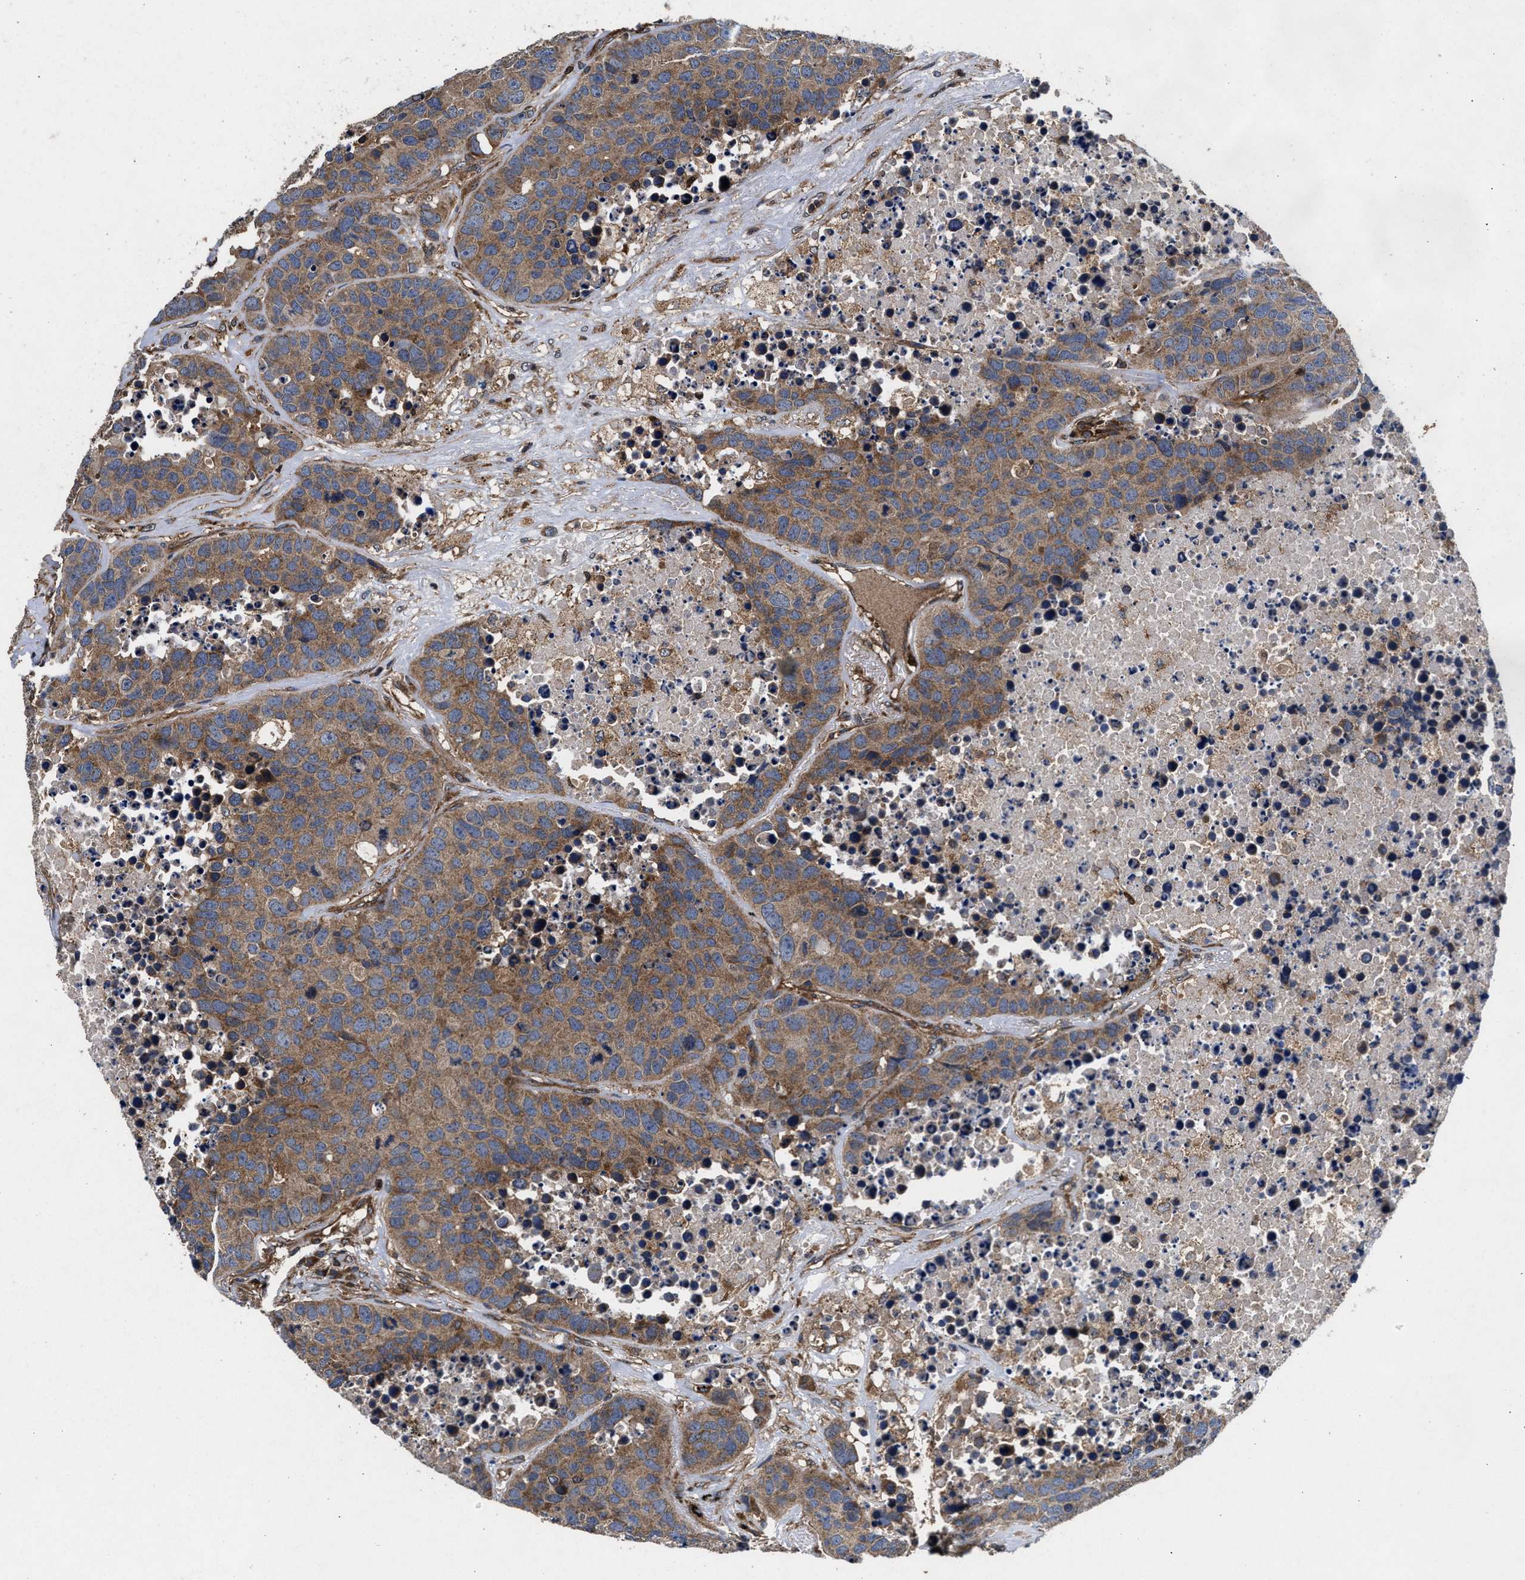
{"staining": {"intensity": "moderate", "quantity": ">75%", "location": "cytoplasmic/membranous"}, "tissue": "carcinoid", "cell_type": "Tumor cells", "image_type": "cancer", "snomed": [{"axis": "morphology", "description": "Carcinoid, malignant, NOS"}, {"axis": "topography", "description": "Lung"}], "caption": "The histopathology image reveals immunohistochemical staining of carcinoid. There is moderate cytoplasmic/membranous expression is identified in about >75% of tumor cells.", "gene": "NFKB2", "patient": {"sex": "male", "age": 60}}